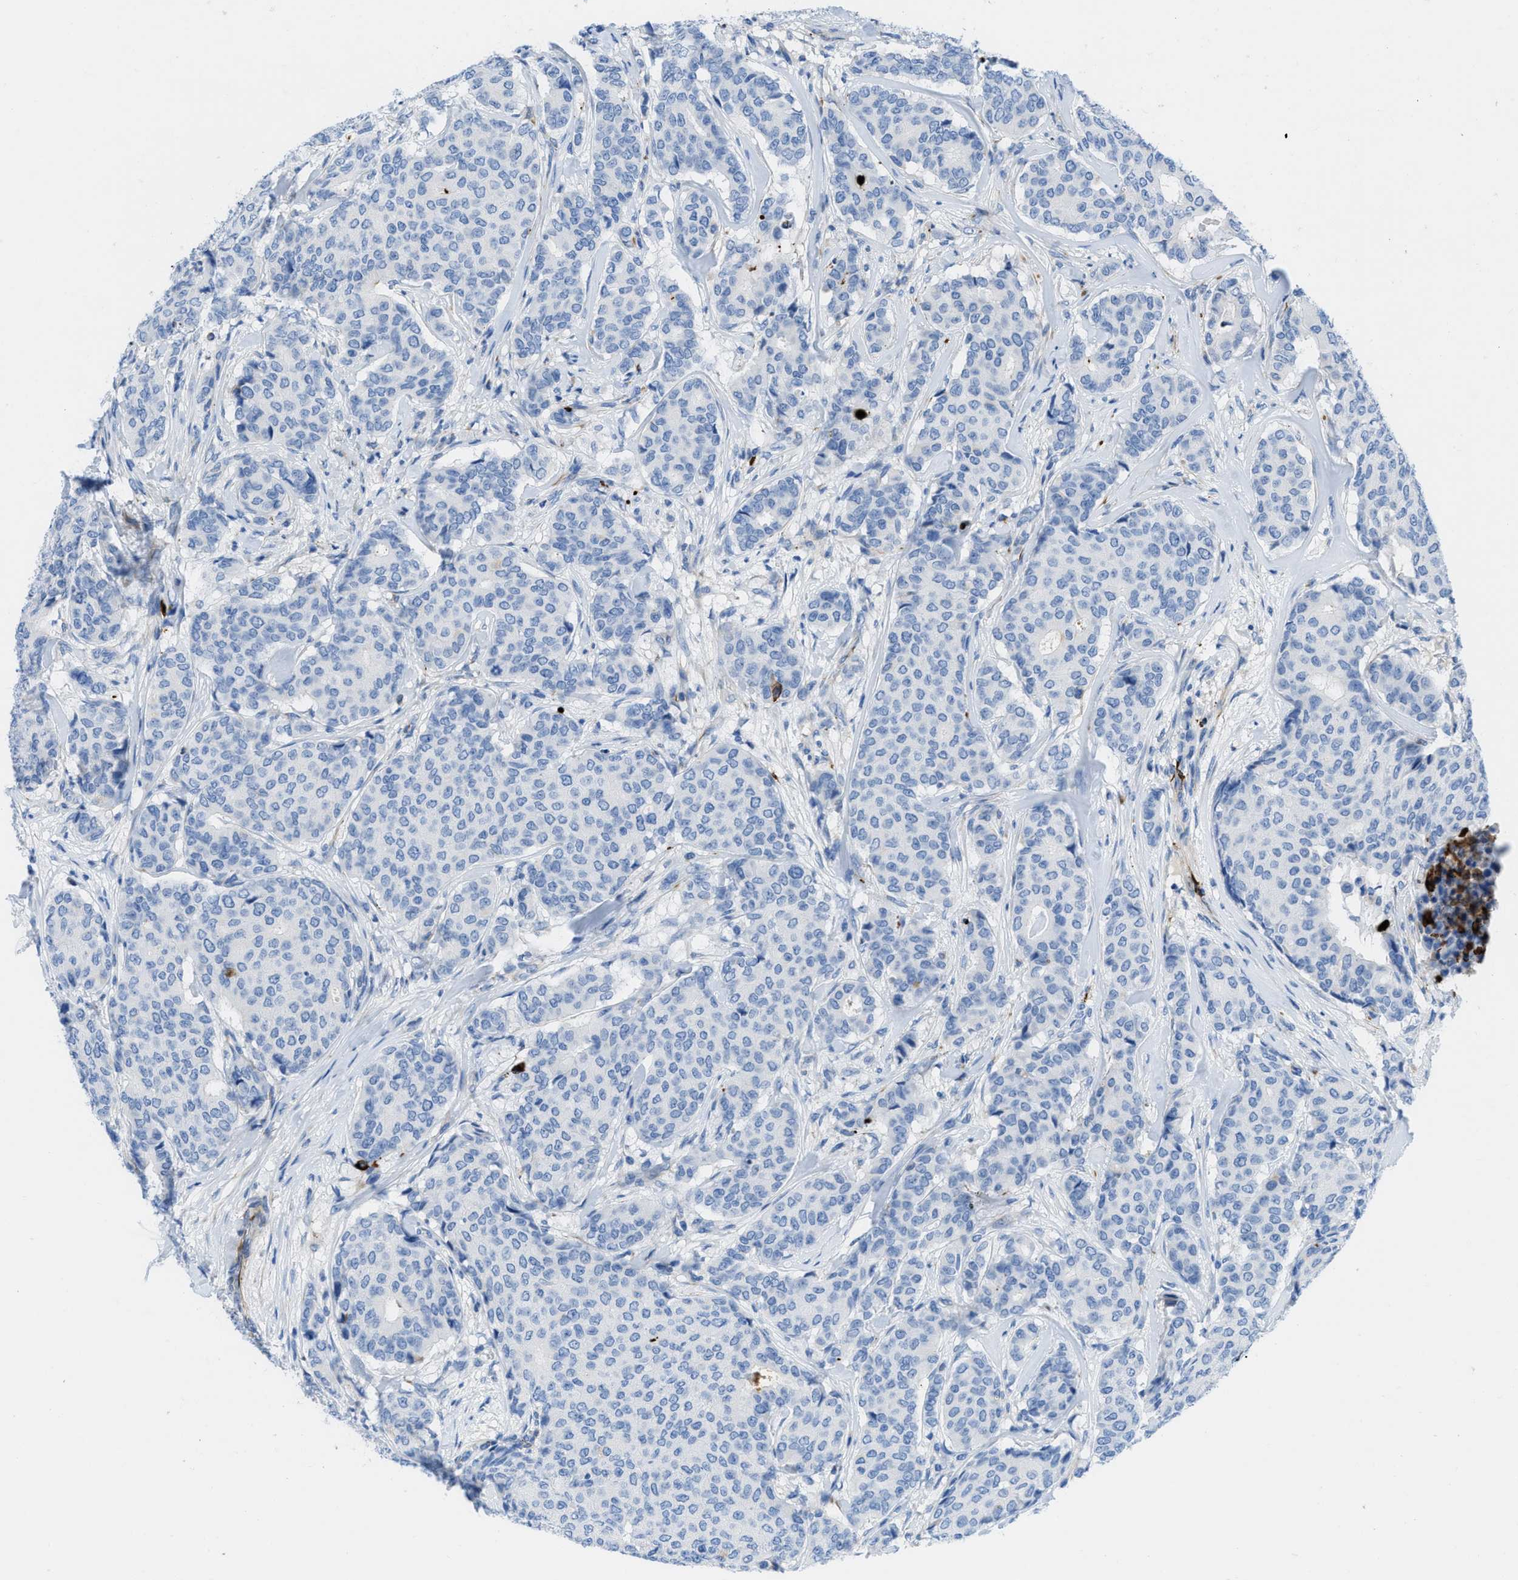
{"staining": {"intensity": "negative", "quantity": "none", "location": "none"}, "tissue": "breast cancer", "cell_type": "Tumor cells", "image_type": "cancer", "snomed": [{"axis": "morphology", "description": "Duct carcinoma"}, {"axis": "topography", "description": "Breast"}], "caption": "Immunohistochemistry (IHC) image of human breast cancer stained for a protein (brown), which displays no positivity in tumor cells.", "gene": "XCR1", "patient": {"sex": "female", "age": 75}}